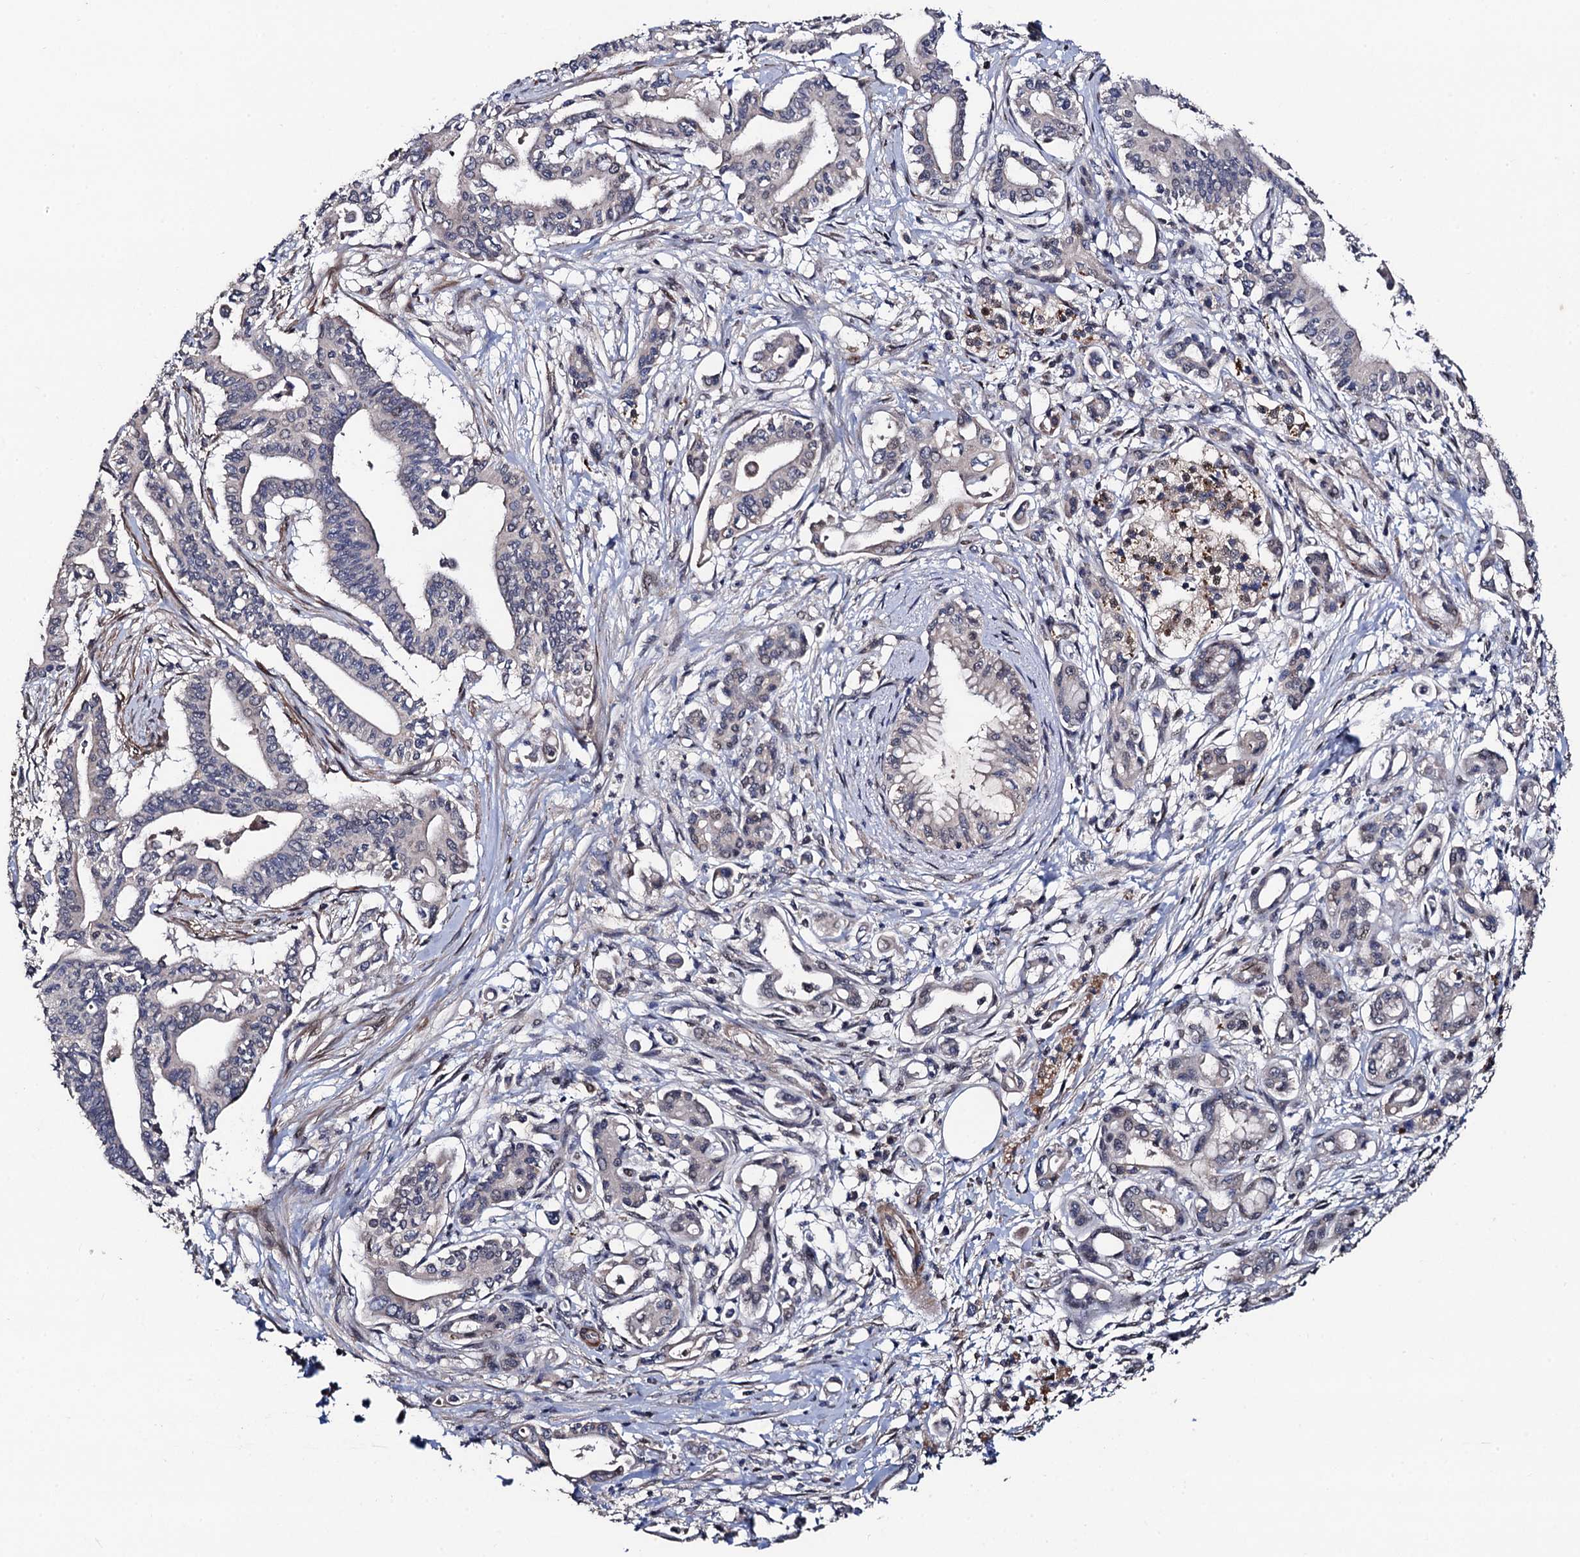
{"staining": {"intensity": "negative", "quantity": "none", "location": "none"}, "tissue": "pancreatic cancer", "cell_type": "Tumor cells", "image_type": "cancer", "snomed": [{"axis": "morphology", "description": "Adenocarcinoma, NOS"}, {"axis": "topography", "description": "Pancreas"}], "caption": "There is no significant expression in tumor cells of pancreatic cancer.", "gene": "PPTC7", "patient": {"sex": "female", "age": 77}}